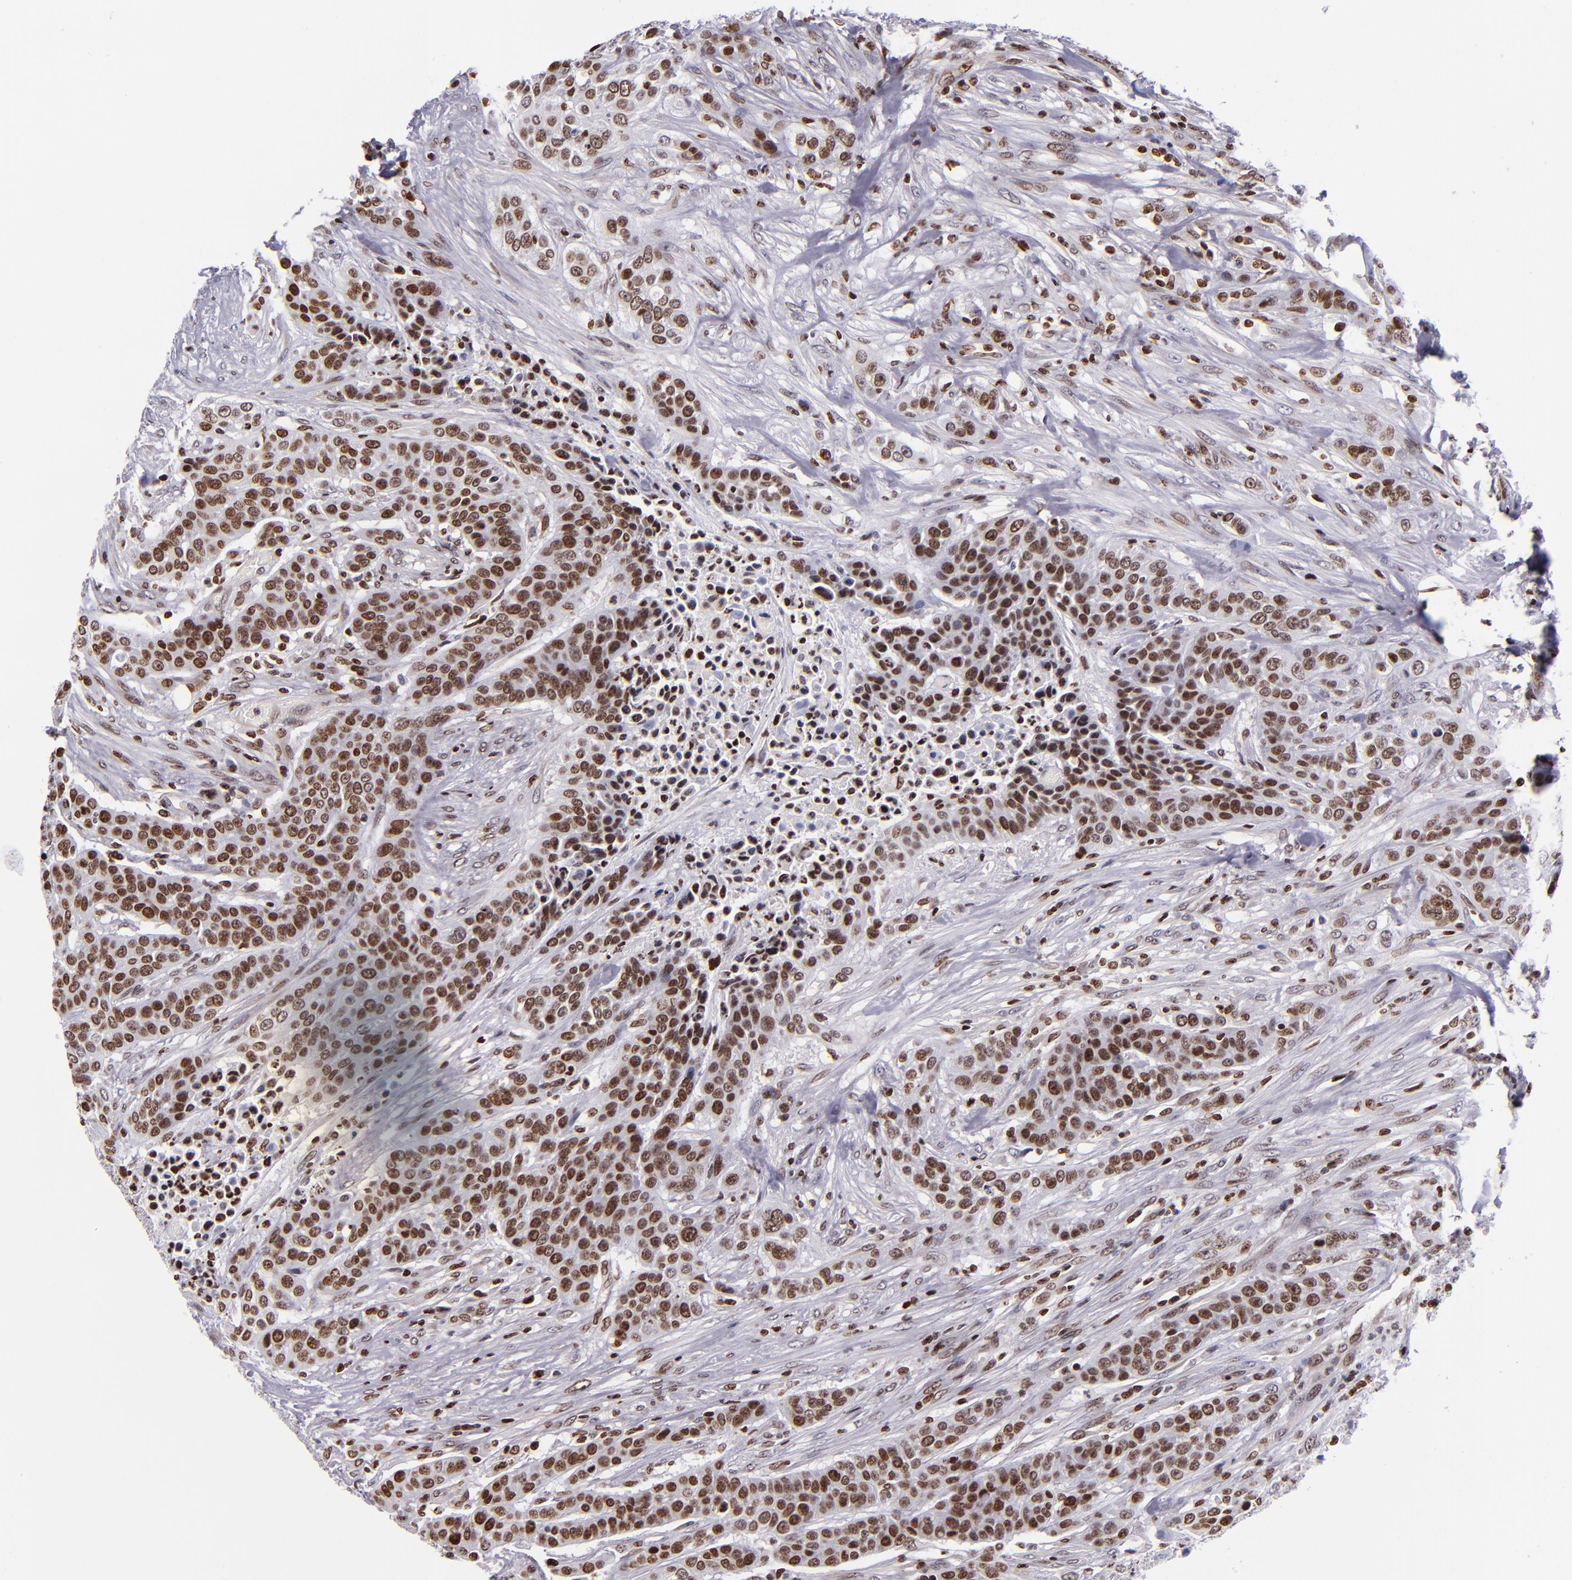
{"staining": {"intensity": "moderate", "quantity": "25%-75%", "location": "nuclear"}, "tissue": "urothelial cancer", "cell_type": "Tumor cells", "image_type": "cancer", "snomed": [{"axis": "morphology", "description": "Urothelial carcinoma, High grade"}, {"axis": "topography", "description": "Urinary bladder"}], "caption": "An immunohistochemistry (IHC) histopathology image of tumor tissue is shown. Protein staining in brown shows moderate nuclear positivity in high-grade urothelial carcinoma within tumor cells. The staining was performed using DAB (3,3'-diaminobenzidine) to visualize the protein expression in brown, while the nuclei were stained in blue with hematoxylin (Magnification: 20x).", "gene": "CDKL5", "patient": {"sex": "male", "age": 74}}